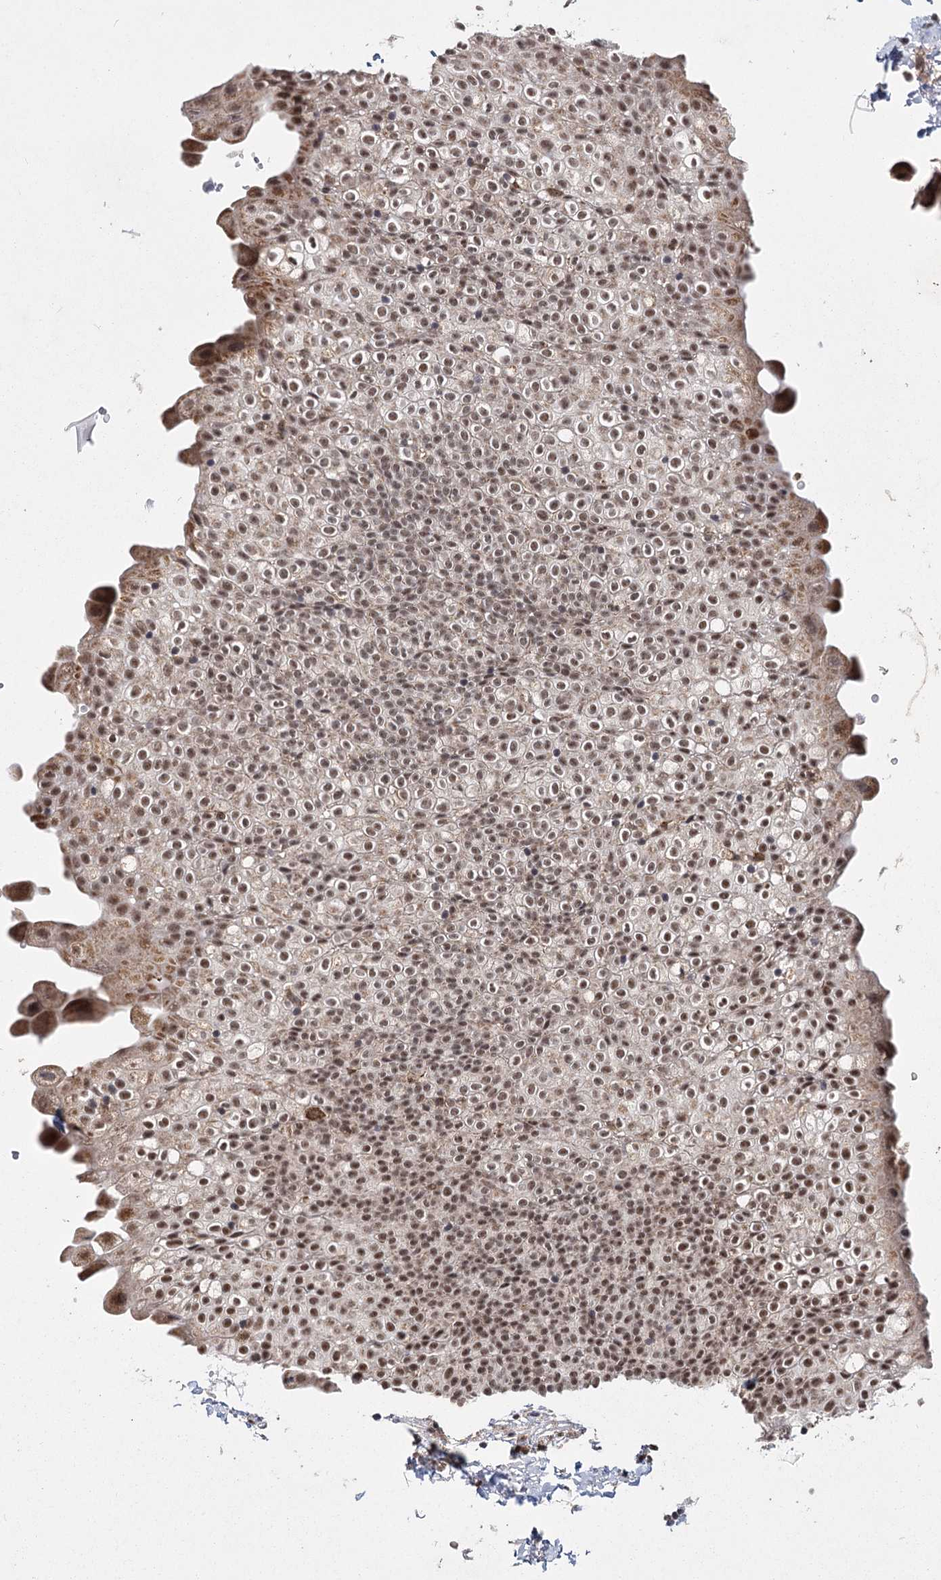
{"staining": {"intensity": "moderate", "quantity": ">75%", "location": "nuclear"}, "tissue": "urinary bladder", "cell_type": "Urothelial cells", "image_type": "normal", "snomed": [{"axis": "morphology", "description": "Normal tissue, NOS"}, {"axis": "topography", "description": "Urinary bladder"}], "caption": "Brown immunohistochemical staining in benign urinary bladder displays moderate nuclear staining in about >75% of urothelial cells.", "gene": "ZCCHC24", "patient": {"sex": "male", "age": 55}}